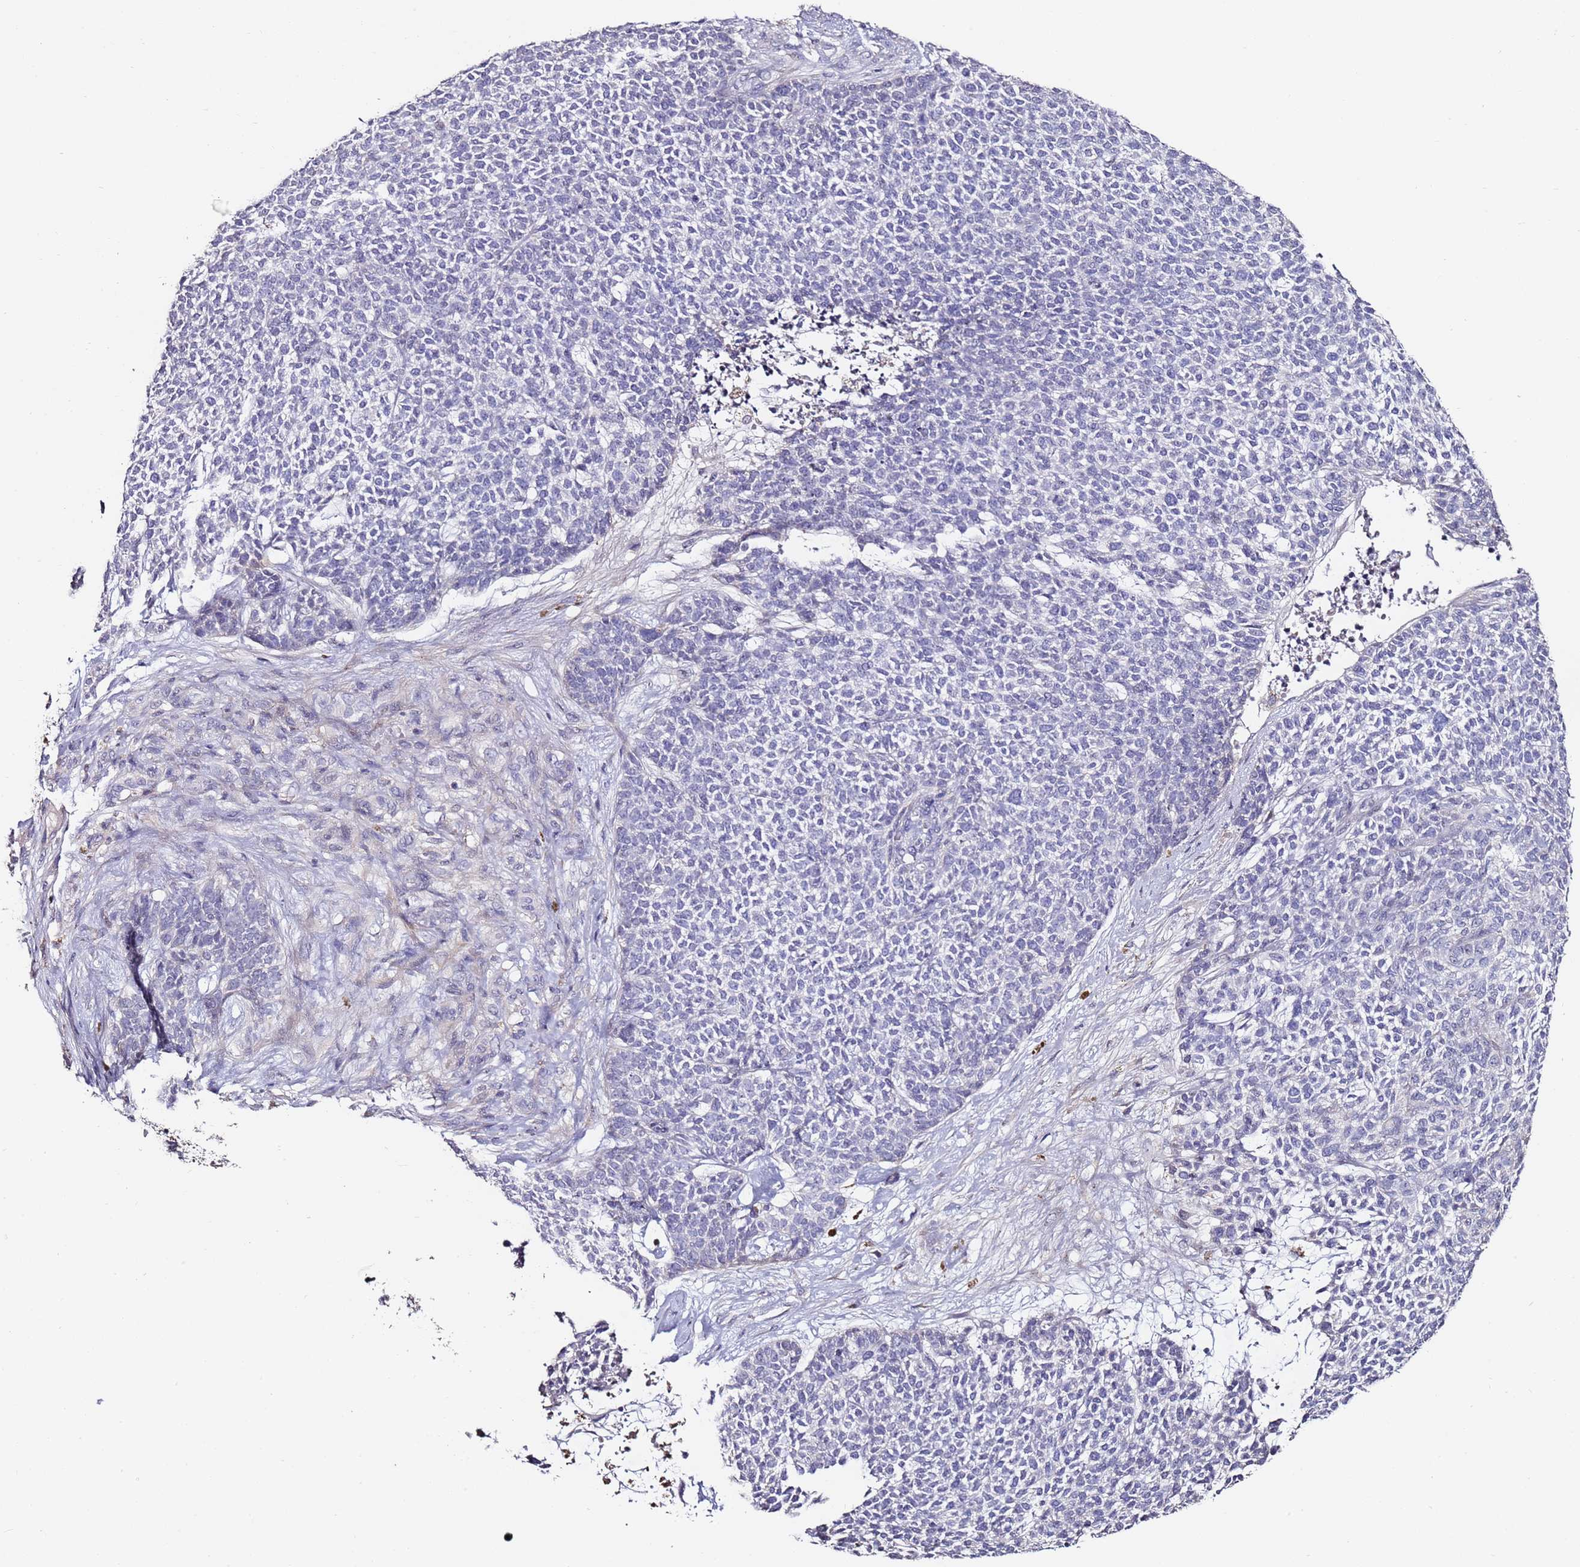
{"staining": {"intensity": "negative", "quantity": "none", "location": "none"}, "tissue": "skin cancer", "cell_type": "Tumor cells", "image_type": "cancer", "snomed": [{"axis": "morphology", "description": "Basal cell carcinoma"}, {"axis": "topography", "description": "Skin"}], "caption": "Tumor cells are negative for protein expression in human basal cell carcinoma (skin).", "gene": "C3orf80", "patient": {"sex": "female", "age": 84}}